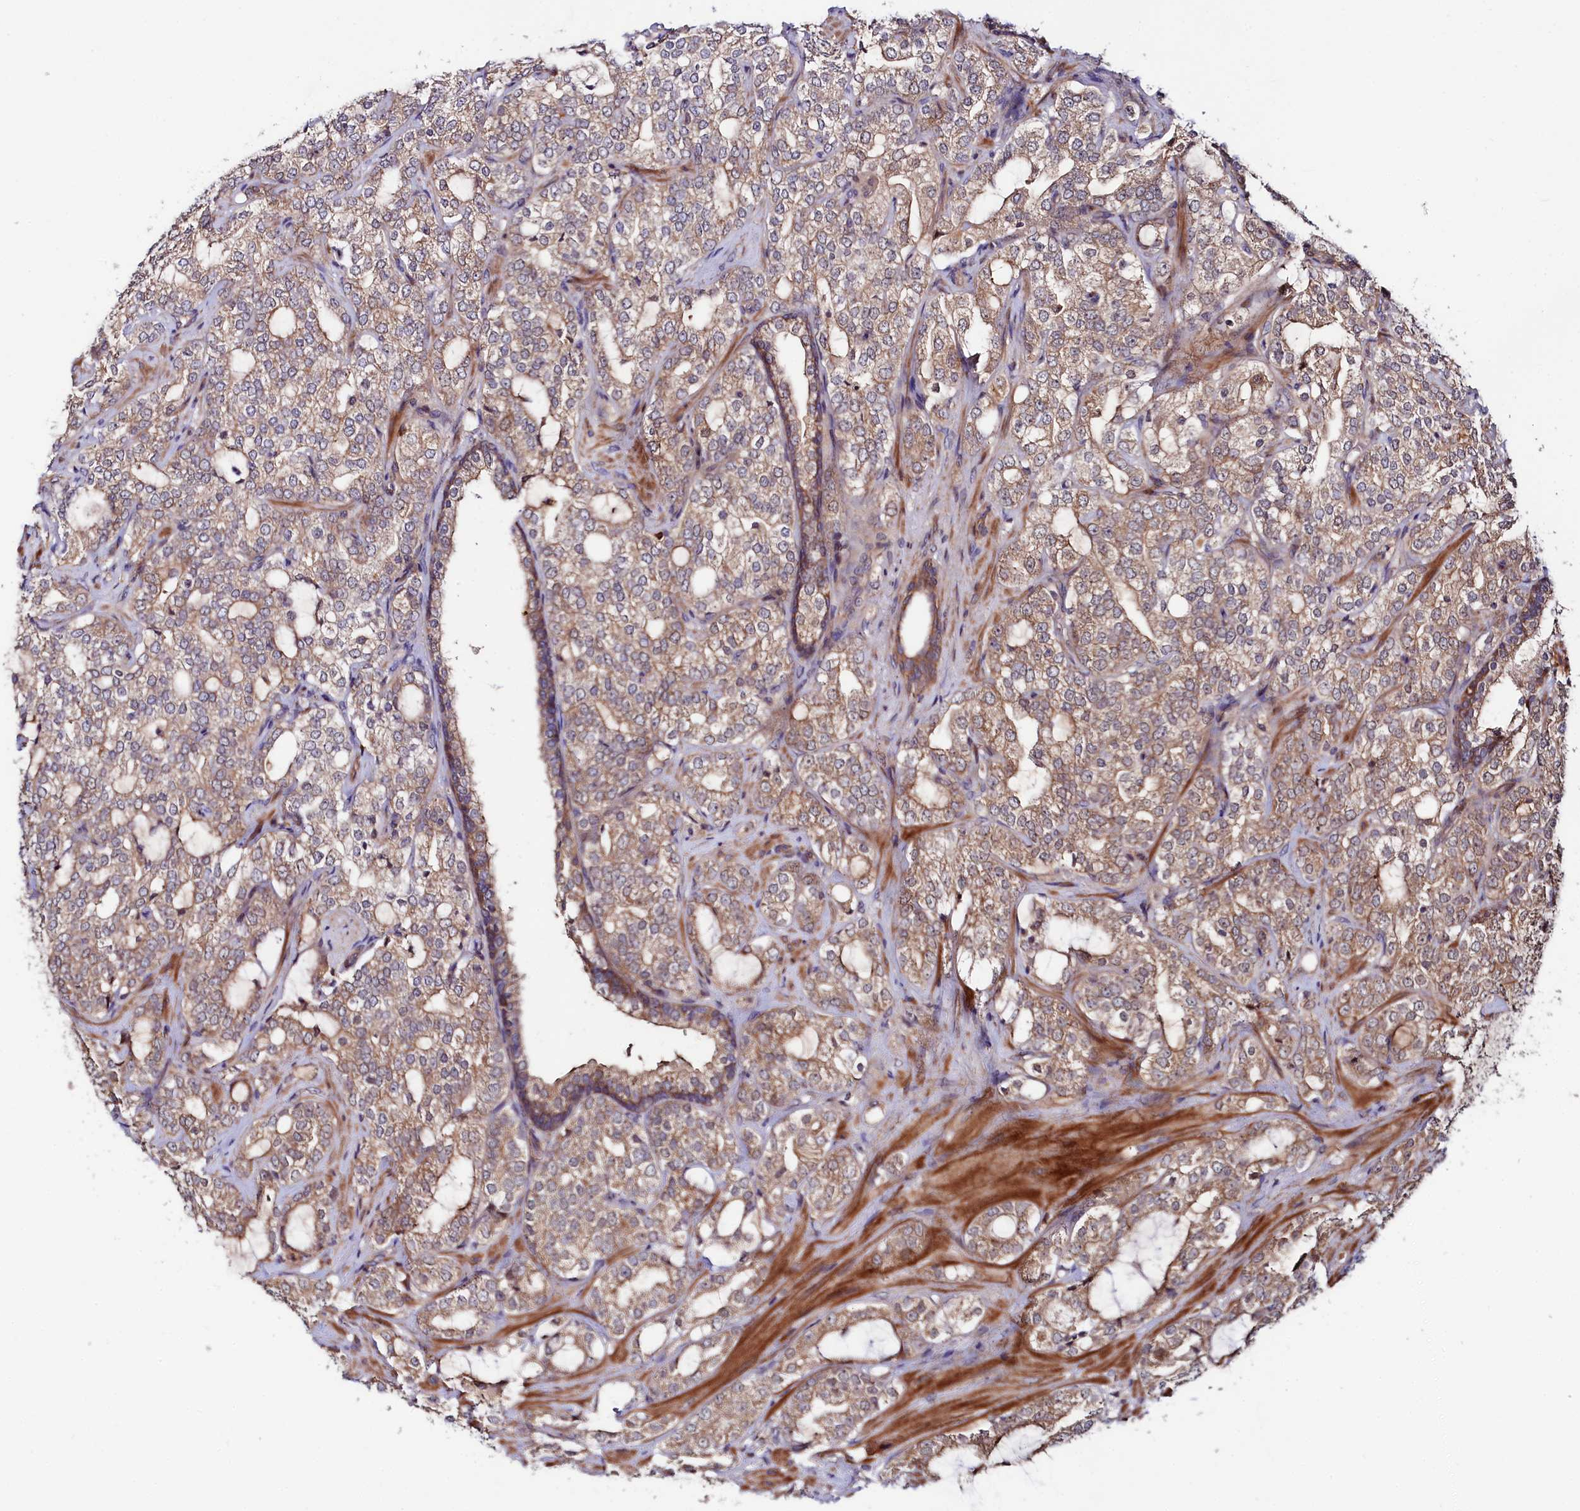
{"staining": {"intensity": "moderate", "quantity": ">75%", "location": "cytoplasmic/membranous"}, "tissue": "prostate cancer", "cell_type": "Tumor cells", "image_type": "cancer", "snomed": [{"axis": "morphology", "description": "Adenocarcinoma, High grade"}, {"axis": "topography", "description": "Prostate"}], "caption": "The immunohistochemical stain shows moderate cytoplasmic/membranous positivity in tumor cells of prostate high-grade adenocarcinoma tissue.", "gene": "NEDD1", "patient": {"sex": "male", "age": 64}}